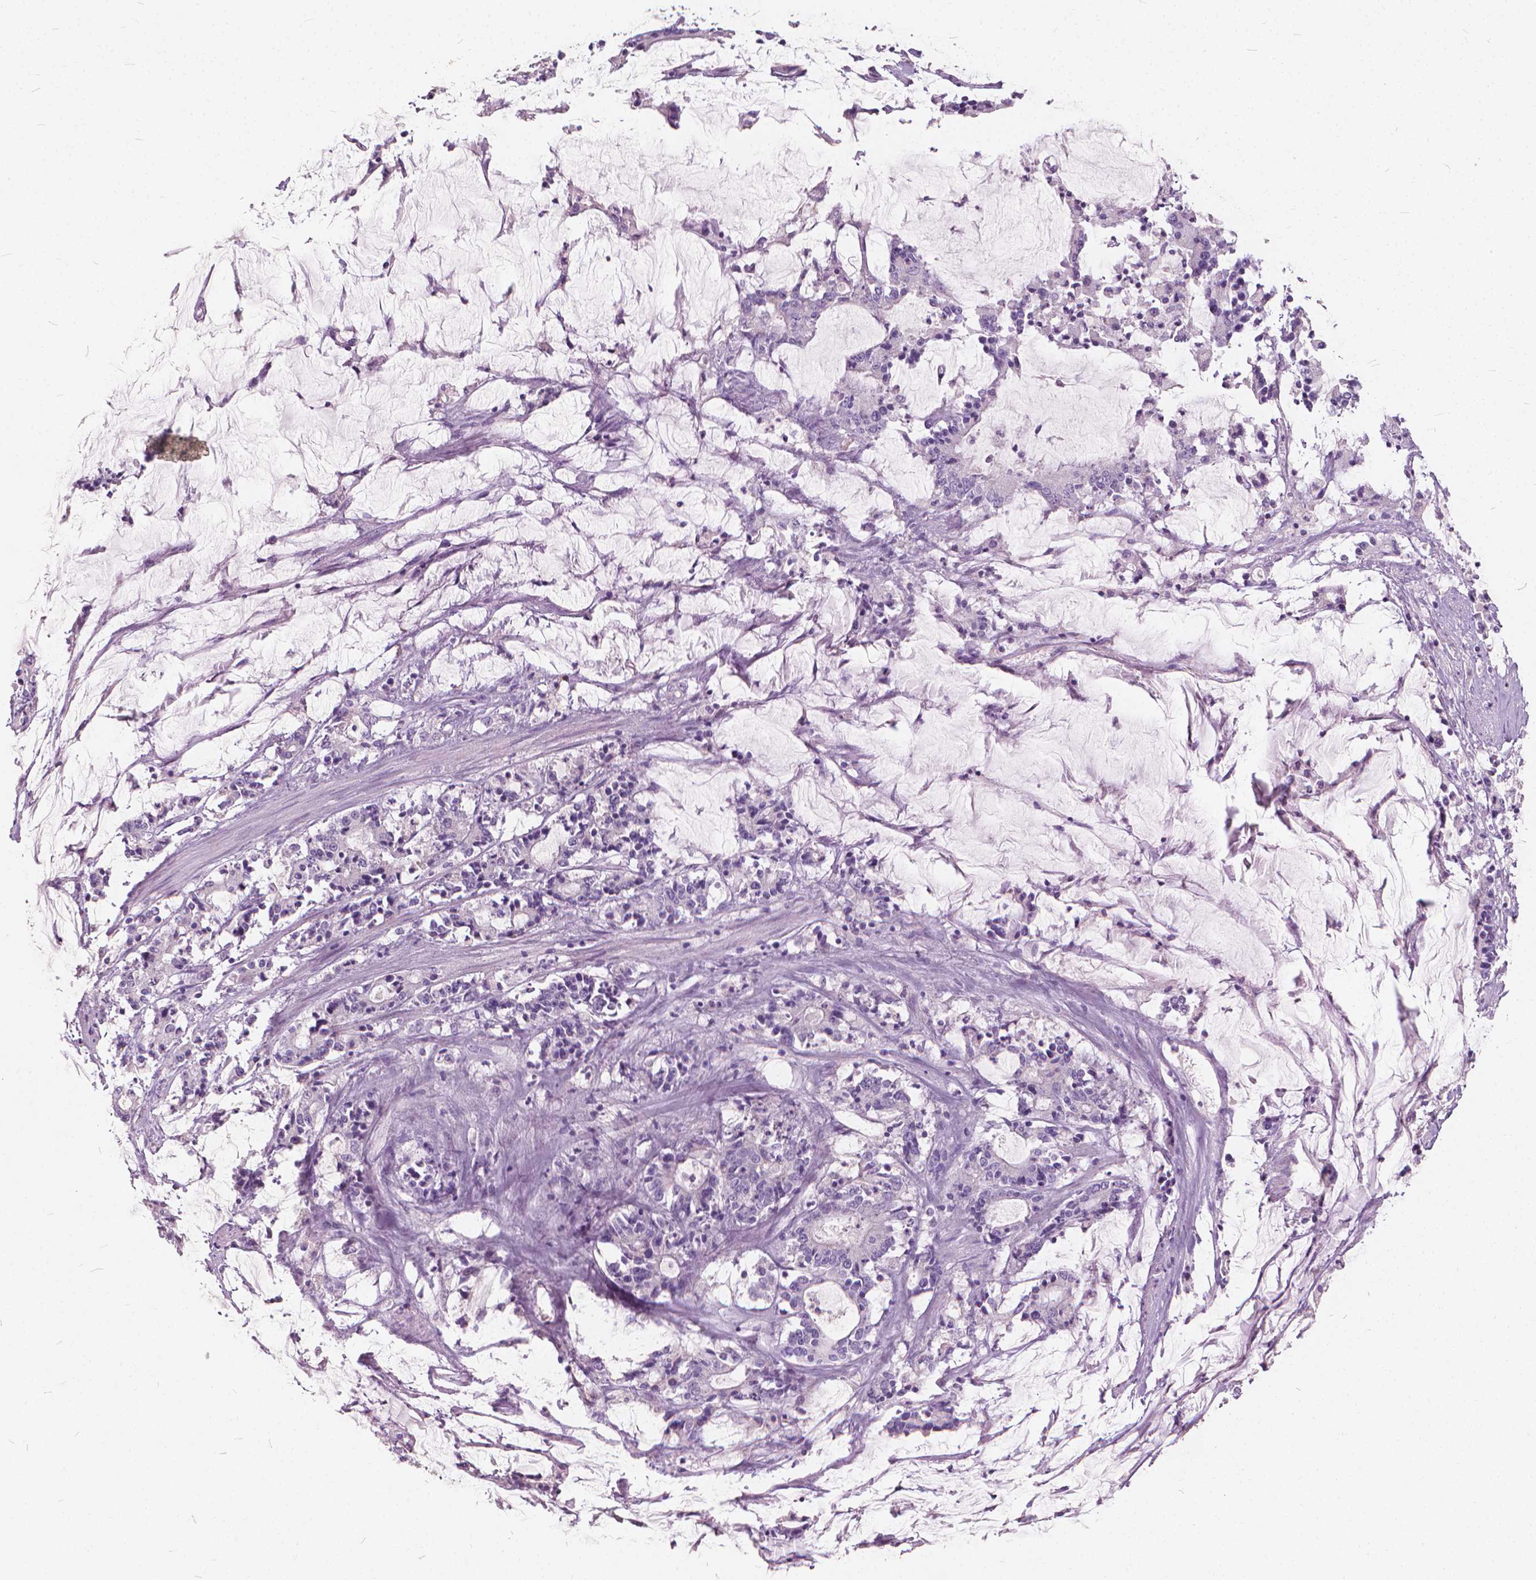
{"staining": {"intensity": "negative", "quantity": "none", "location": "none"}, "tissue": "stomach cancer", "cell_type": "Tumor cells", "image_type": "cancer", "snomed": [{"axis": "morphology", "description": "Adenocarcinoma, NOS"}, {"axis": "topography", "description": "Stomach, upper"}], "caption": "The micrograph exhibits no staining of tumor cells in stomach cancer (adenocarcinoma).", "gene": "DNM1", "patient": {"sex": "male", "age": 68}}